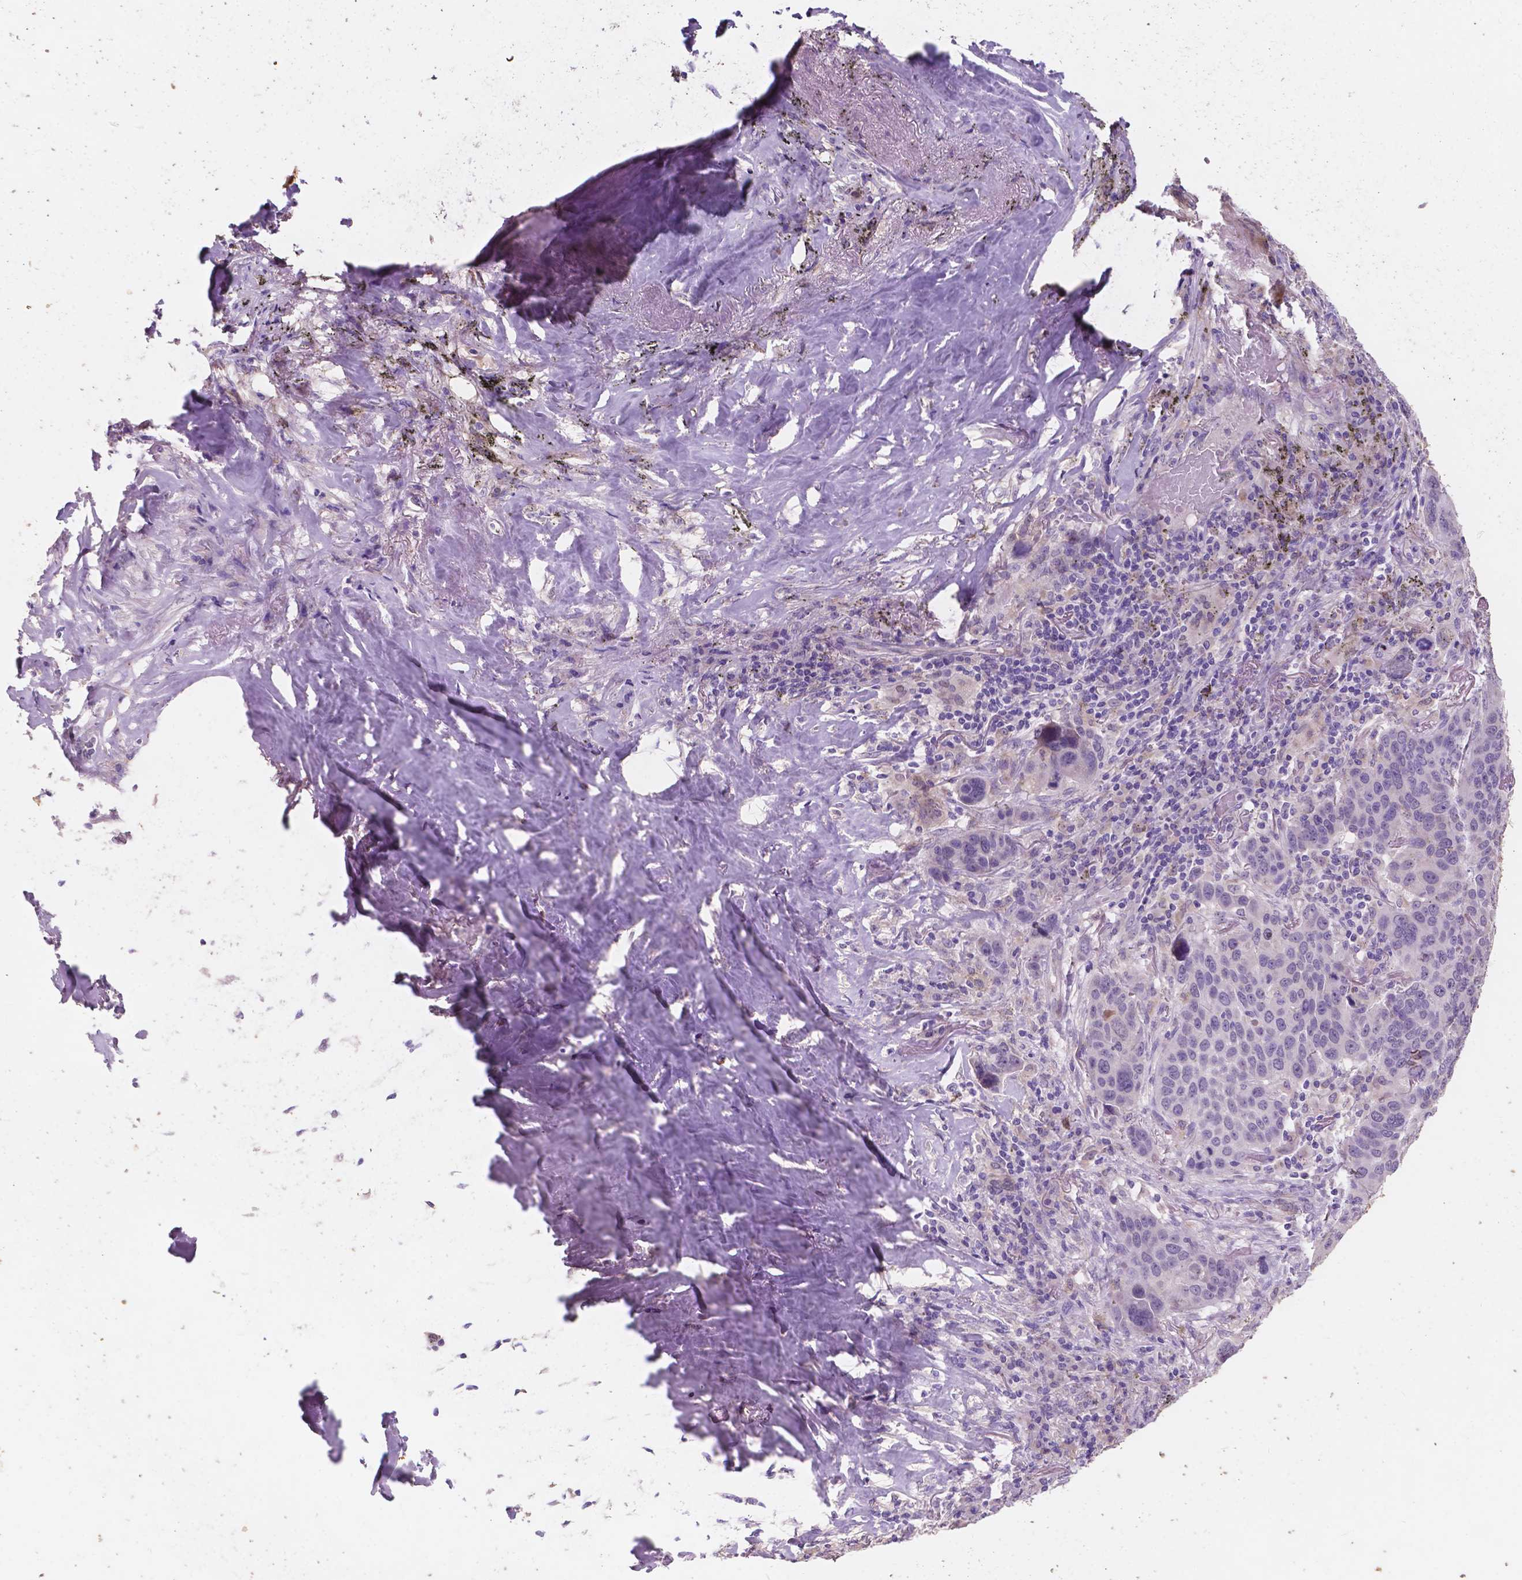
{"staining": {"intensity": "negative", "quantity": "none", "location": "none"}, "tissue": "lung cancer", "cell_type": "Tumor cells", "image_type": "cancer", "snomed": [{"axis": "morphology", "description": "Squamous cell carcinoma, NOS"}, {"axis": "topography", "description": "Lung"}], "caption": "A high-resolution histopathology image shows immunohistochemistry staining of squamous cell carcinoma (lung), which shows no significant staining in tumor cells. (Brightfield microscopy of DAB IHC at high magnification).", "gene": "IREB2", "patient": {"sex": "male", "age": 68}}